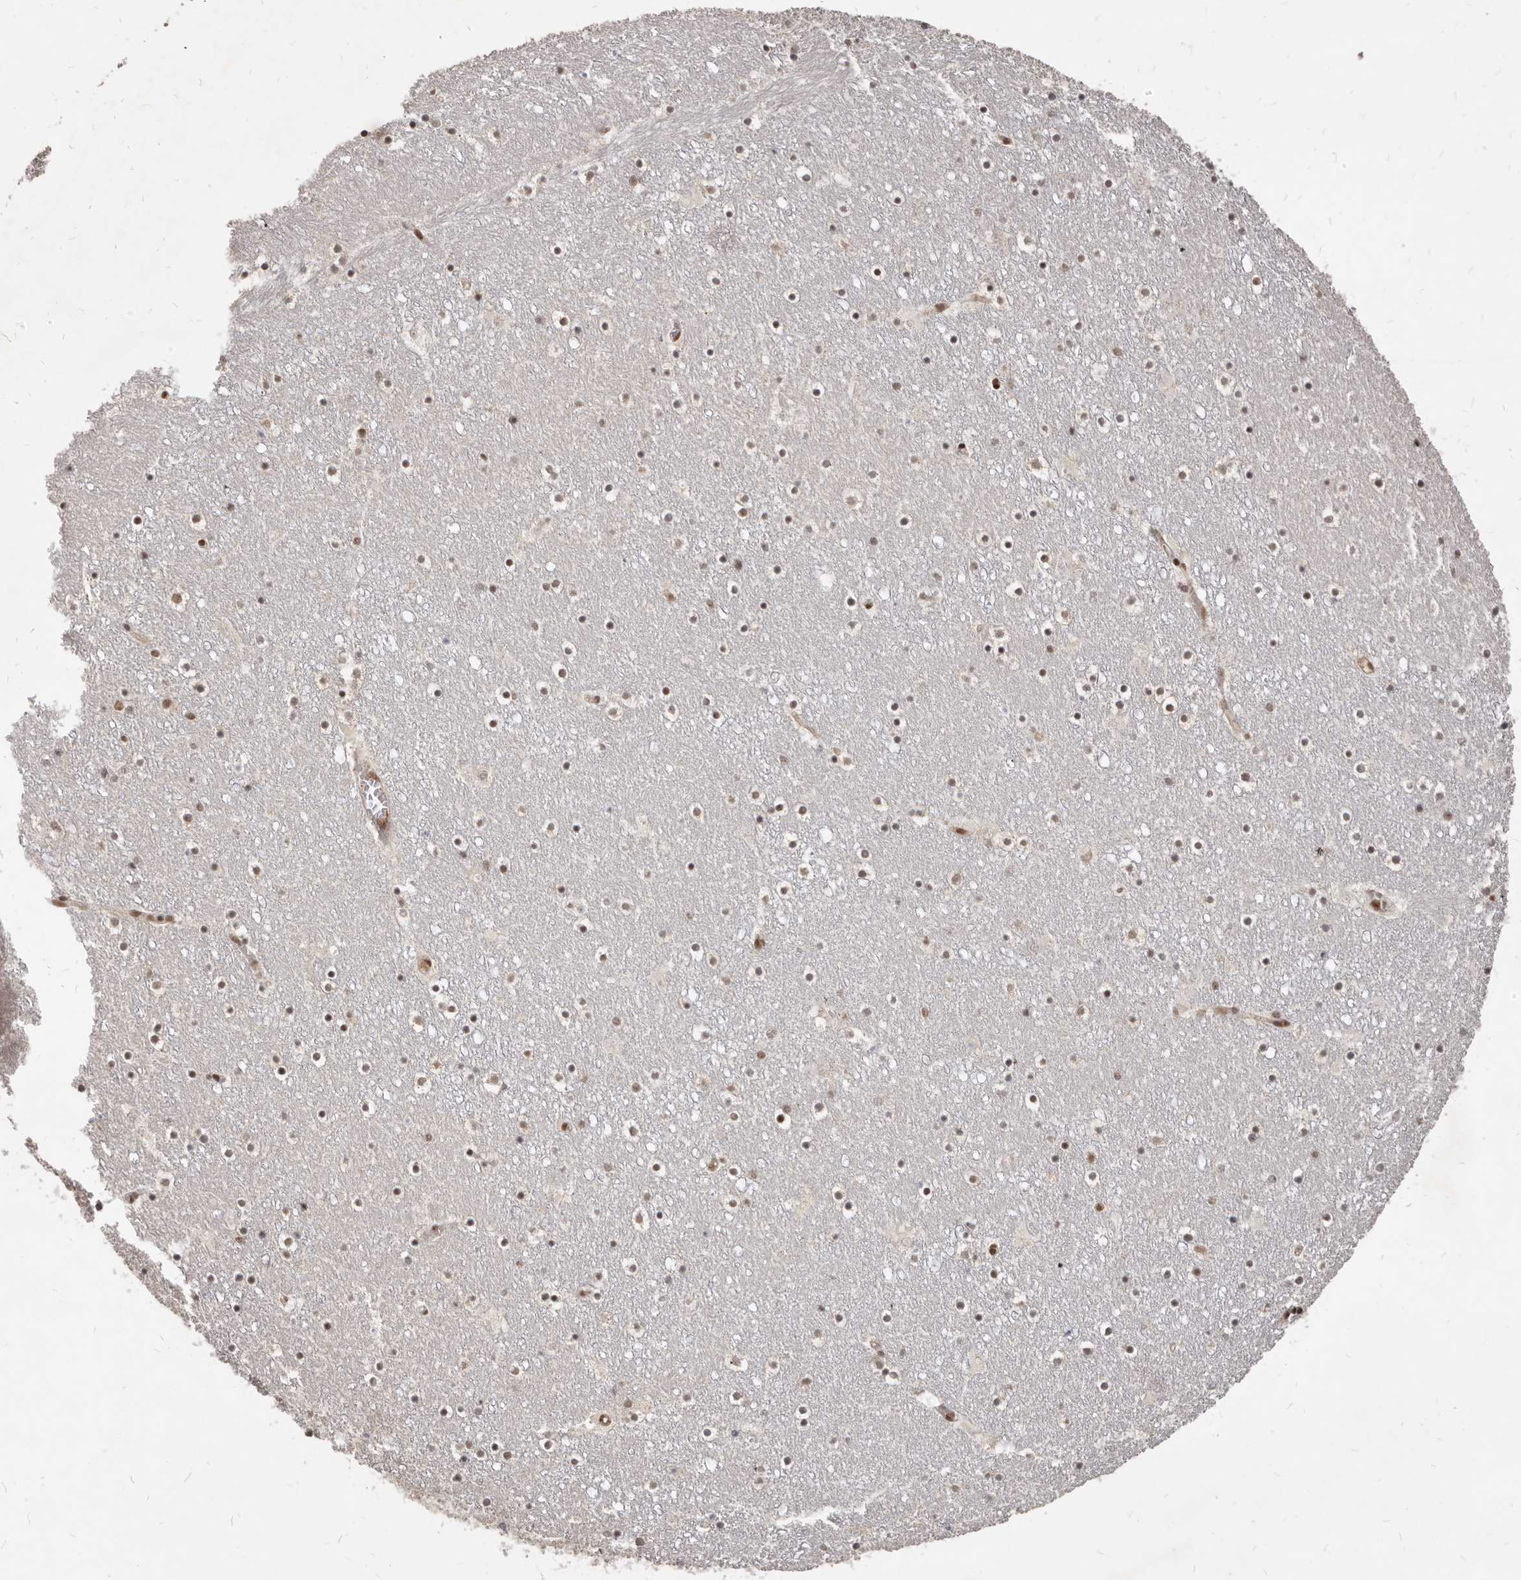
{"staining": {"intensity": "moderate", "quantity": "25%-75%", "location": "nuclear"}, "tissue": "caudate", "cell_type": "Glial cells", "image_type": "normal", "snomed": [{"axis": "morphology", "description": "Normal tissue, NOS"}, {"axis": "topography", "description": "Lateral ventricle wall"}], "caption": "IHC (DAB (3,3'-diaminobenzidine)) staining of normal human caudate demonstrates moderate nuclear protein expression in approximately 25%-75% of glial cells. The staining was performed using DAB, with brown indicating positive protein expression. Nuclei are stained blue with hematoxylin.", "gene": "ATF5", "patient": {"sex": "male", "age": 45}}